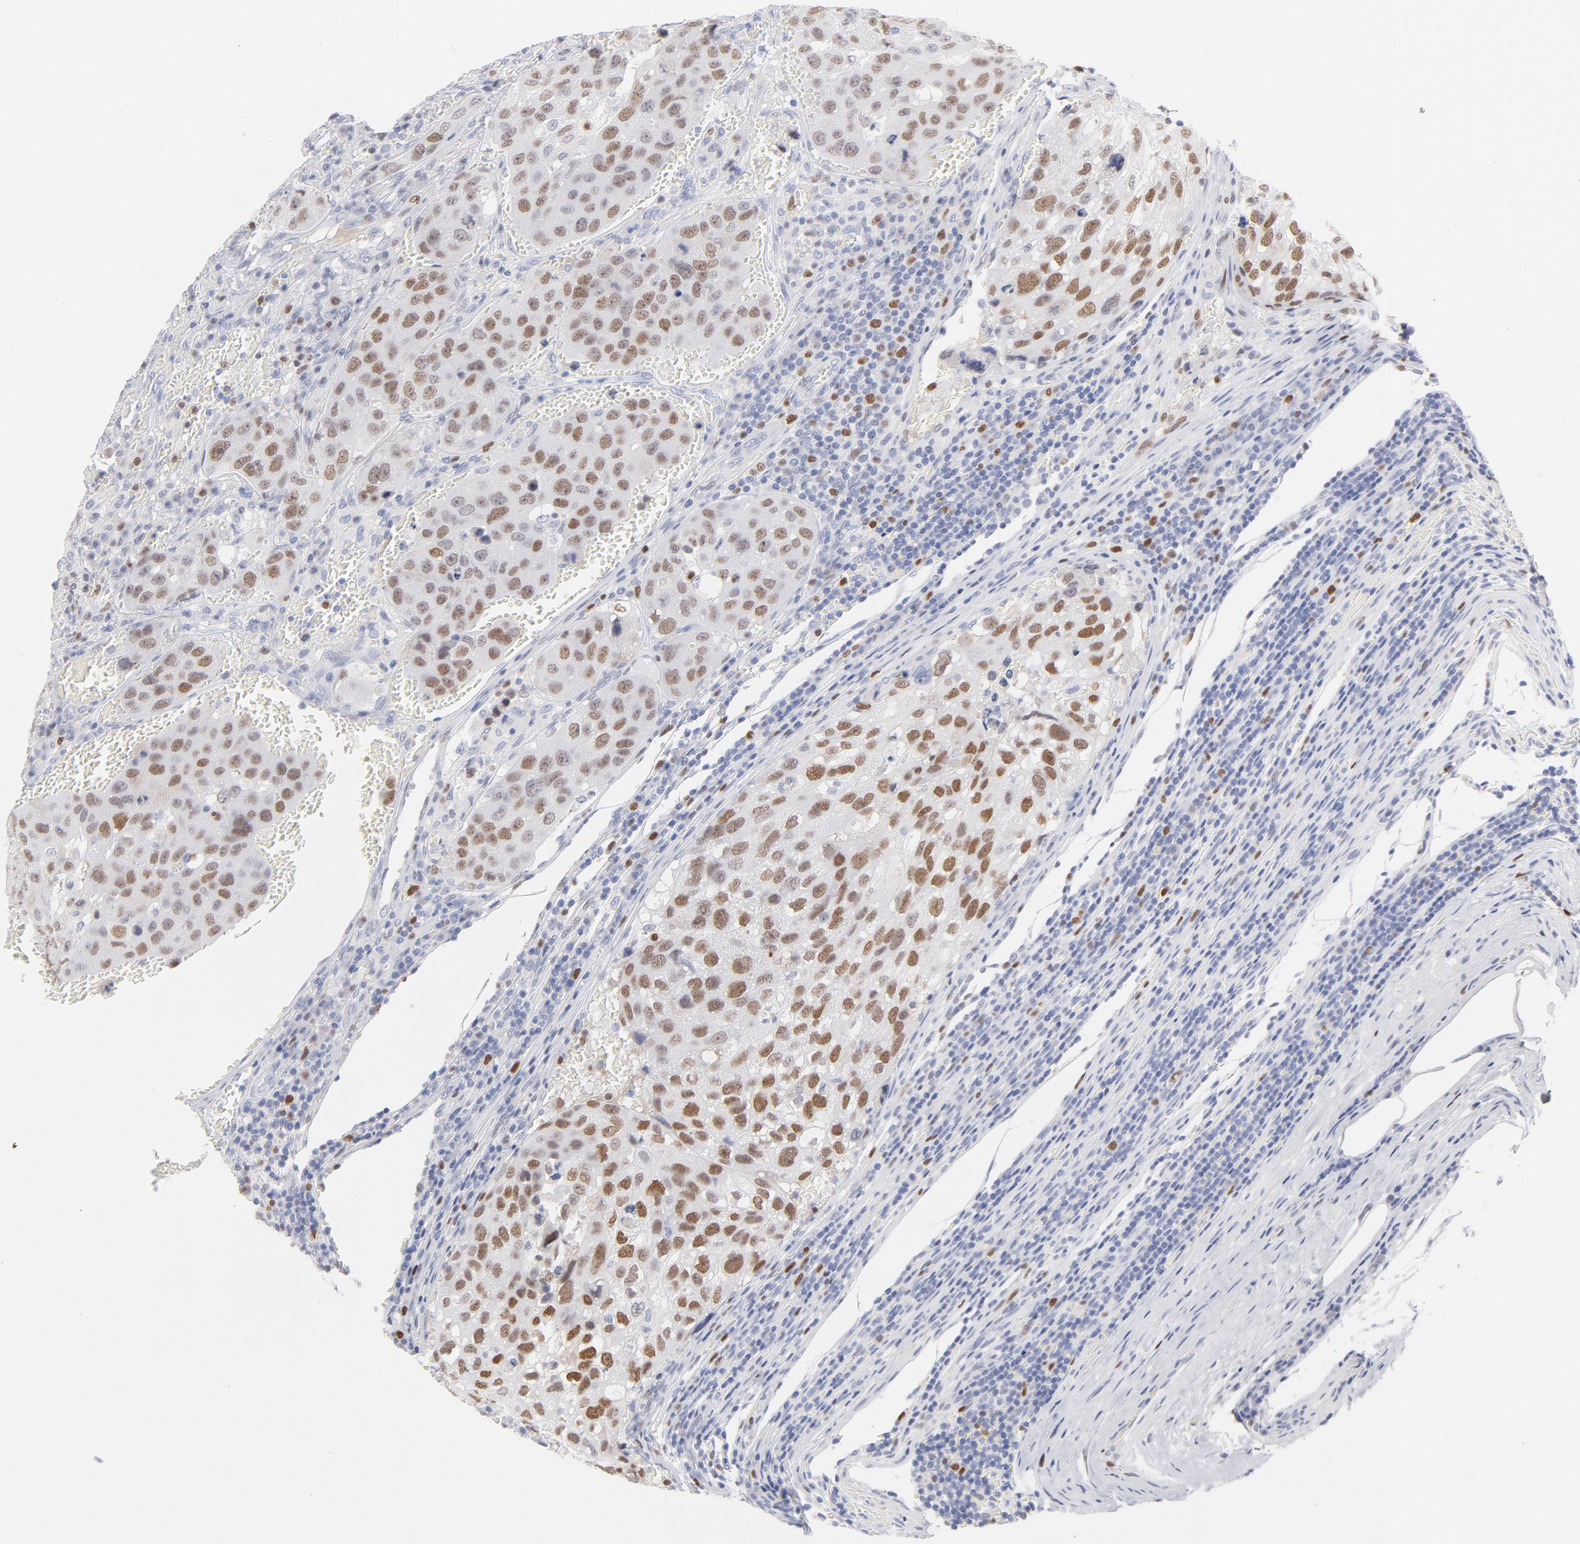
{"staining": {"intensity": "moderate", "quantity": ">75%", "location": "nuclear"}, "tissue": "urothelial cancer", "cell_type": "Tumor cells", "image_type": "cancer", "snomed": [{"axis": "morphology", "description": "Urothelial carcinoma, High grade"}, {"axis": "topography", "description": "Lymph node"}, {"axis": "topography", "description": "Urinary bladder"}], "caption": "A photomicrograph of urothelial cancer stained for a protein displays moderate nuclear brown staining in tumor cells. (IHC, brightfield microscopy, high magnification).", "gene": "MCM7", "patient": {"sex": "male", "age": 51}}